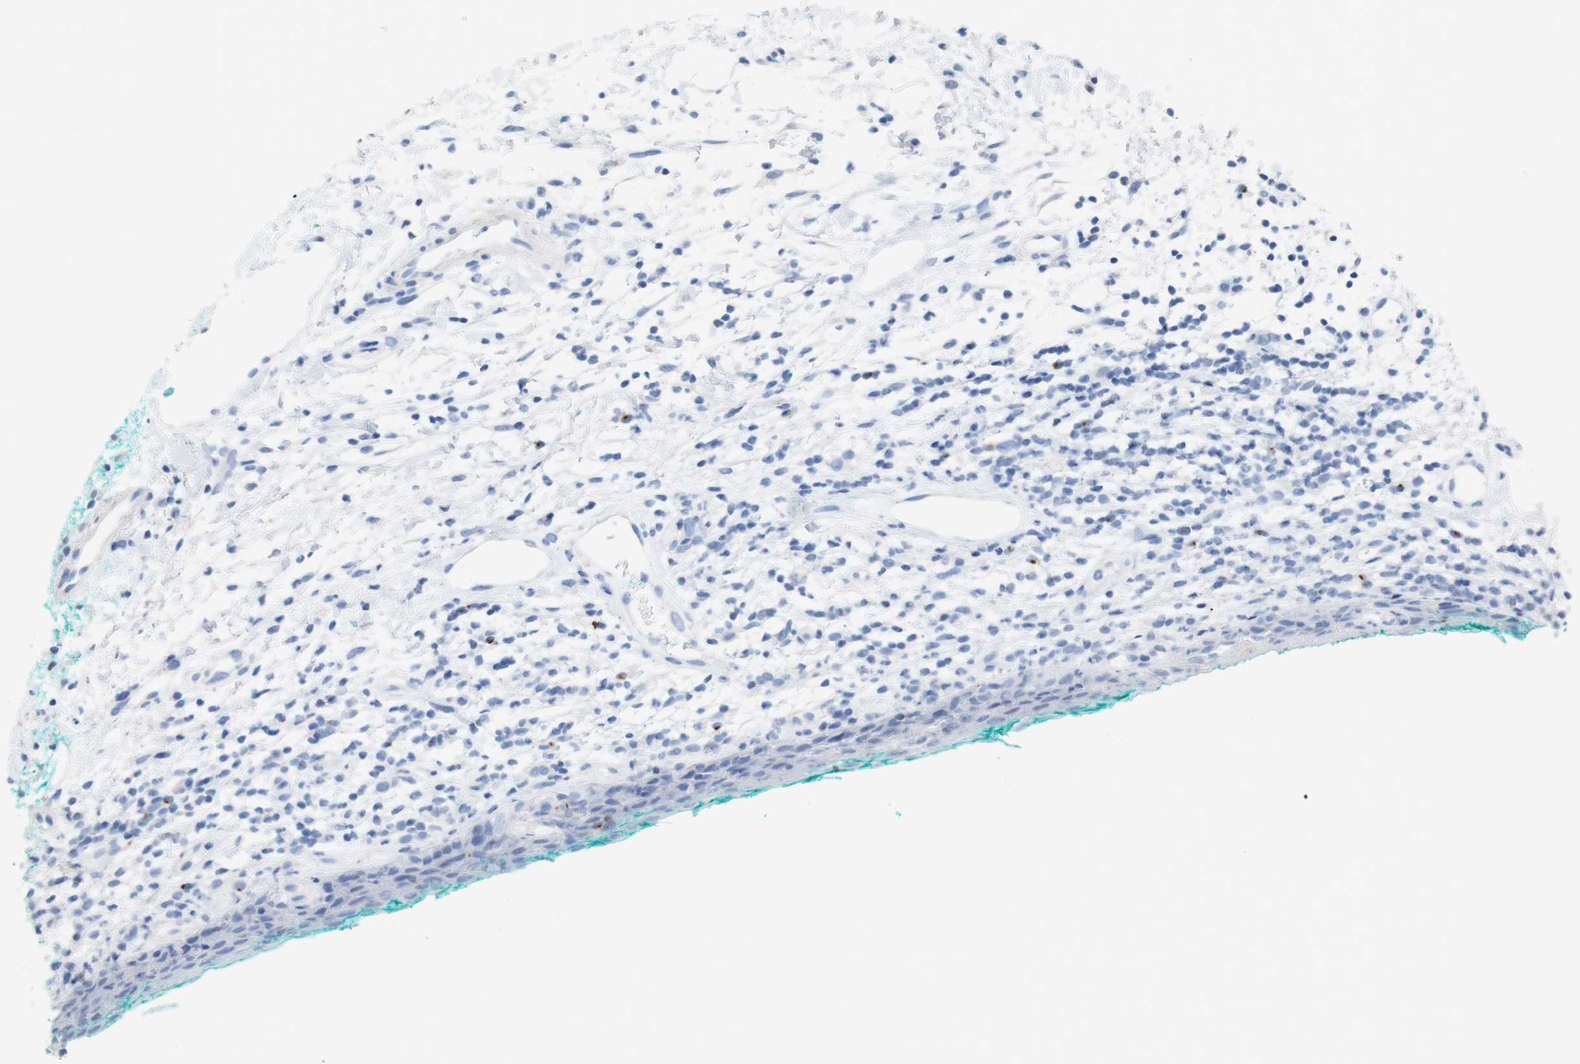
{"staining": {"intensity": "negative", "quantity": "none", "location": "none"}, "tissue": "oral mucosa", "cell_type": "Squamous epithelial cells", "image_type": "normal", "snomed": [{"axis": "morphology", "description": "Normal tissue, NOS"}, {"axis": "topography", "description": "Skeletal muscle"}, {"axis": "topography", "description": "Oral tissue"}, {"axis": "topography", "description": "Peripheral nerve tissue"}], "caption": "A high-resolution photomicrograph shows immunohistochemistry (IHC) staining of benign oral mucosa, which displays no significant staining in squamous epithelial cells.", "gene": "LAG3", "patient": {"sex": "female", "age": 84}}